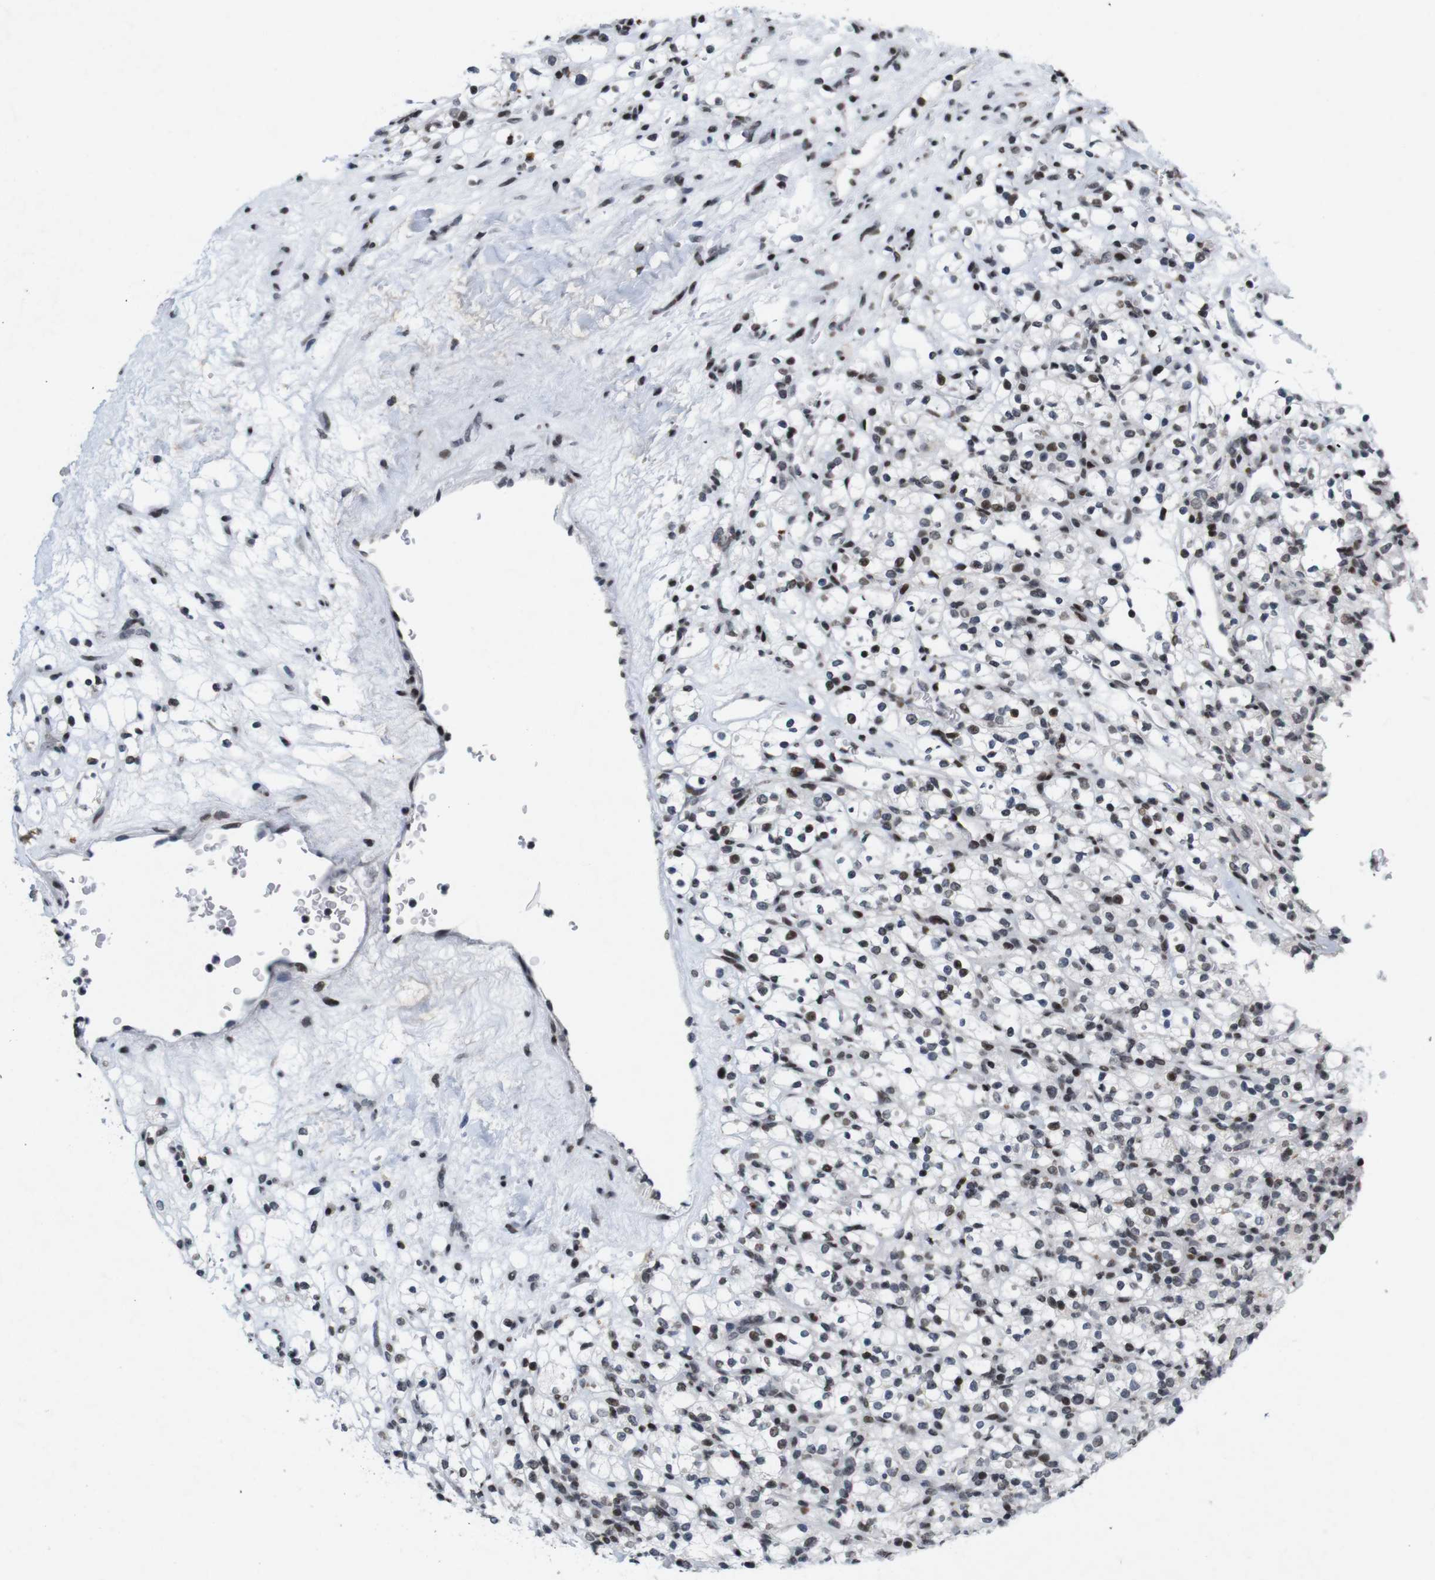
{"staining": {"intensity": "moderate", "quantity": "25%-75%", "location": "nuclear"}, "tissue": "renal cancer", "cell_type": "Tumor cells", "image_type": "cancer", "snomed": [{"axis": "morphology", "description": "Normal tissue, NOS"}, {"axis": "morphology", "description": "Adenocarcinoma, NOS"}, {"axis": "topography", "description": "Kidney"}], "caption": "There is medium levels of moderate nuclear expression in tumor cells of renal cancer (adenocarcinoma), as demonstrated by immunohistochemical staining (brown color).", "gene": "MAGEH1", "patient": {"sex": "female", "age": 72}}